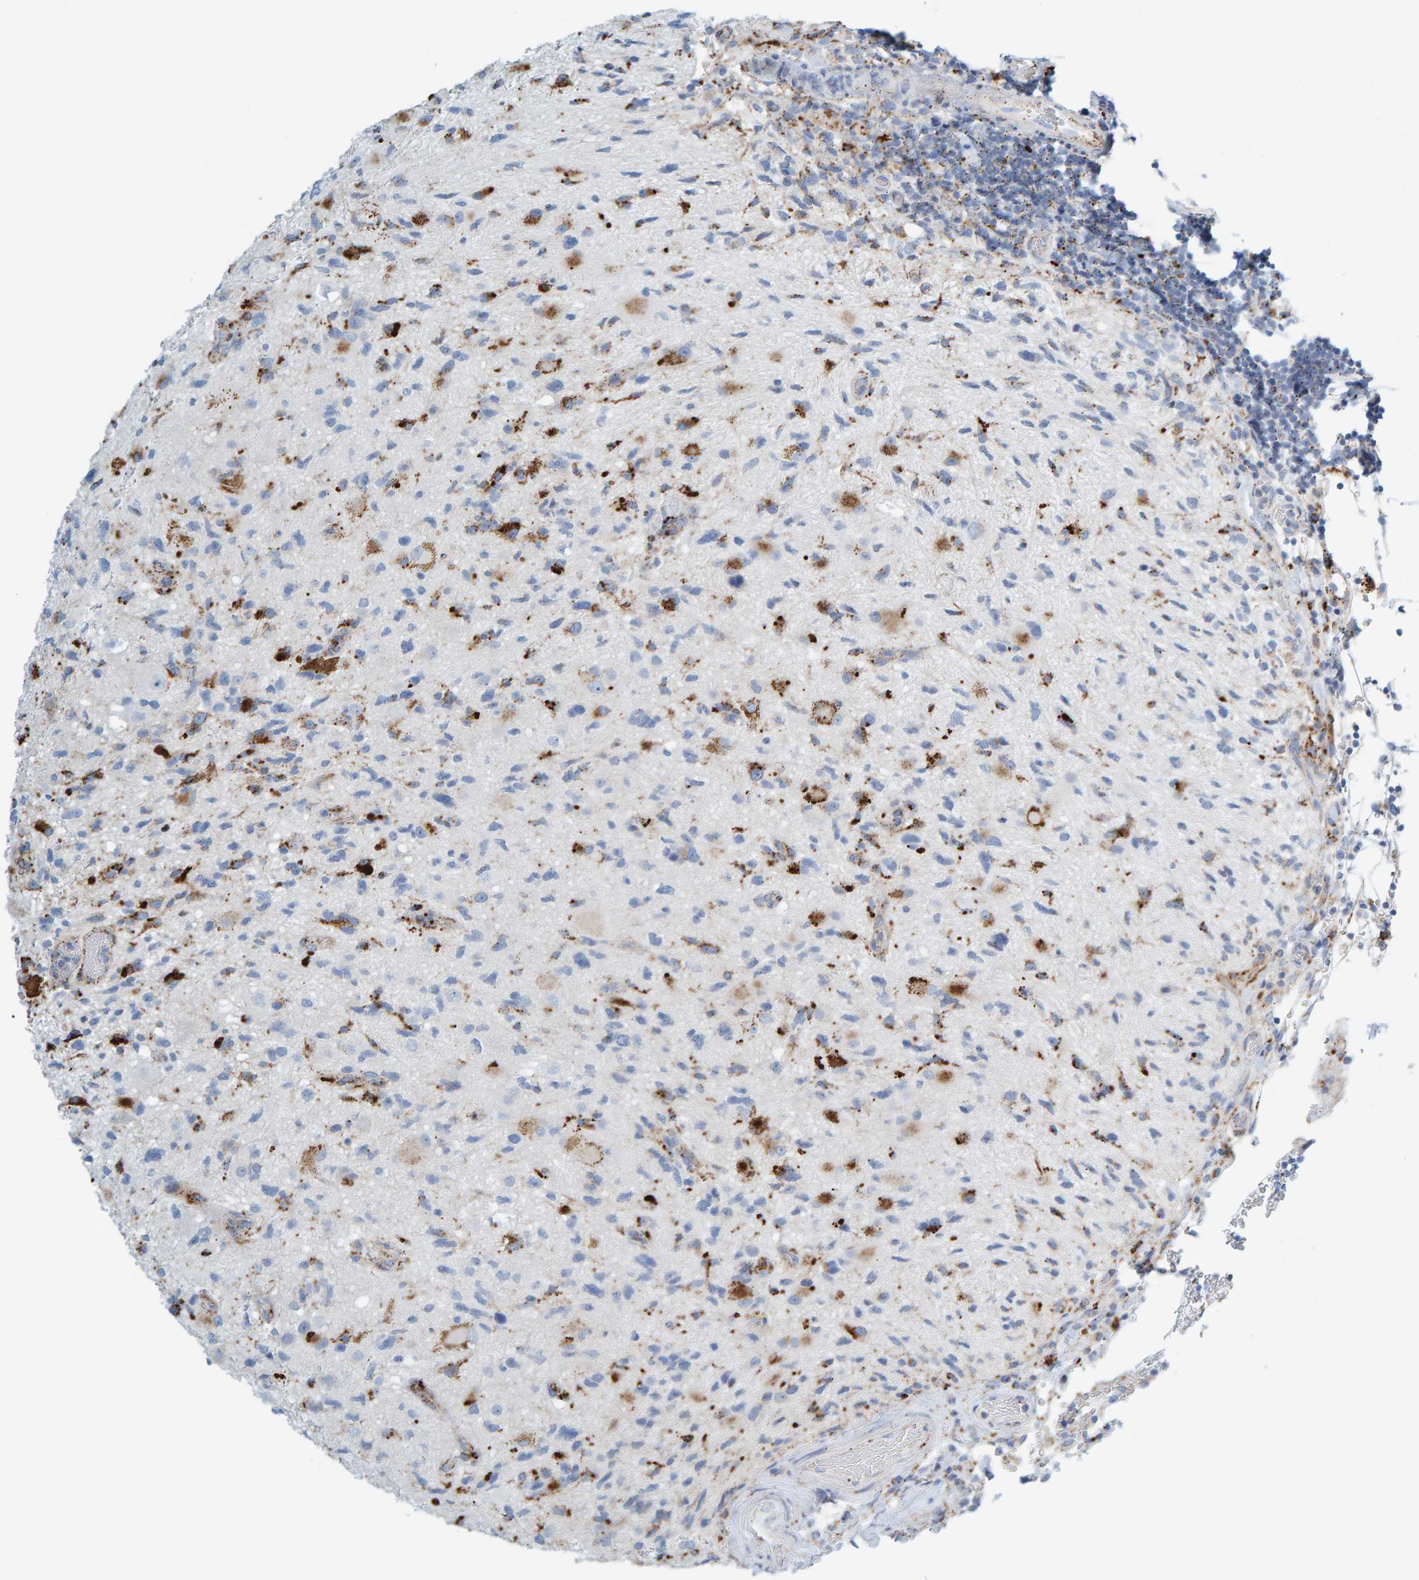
{"staining": {"intensity": "strong", "quantity": "<25%", "location": "cytoplasmic/membranous"}, "tissue": "glioma", "cell_type": "Tumor cells", "image_type": "cancer", "snomed": [{"axis": "morphology", "description": "Glioma, malignant, High grade"}, {"axis": "topography", "description": "Brain"}], "caption": "DAB immunohistochemical staining of malignant glioma (high-grade) exhibits strong cytoplasmic/membranous protein staining in about <25% of tumor cells. Immunohistochemistry (ihc) stains the protein of interest in brown and the nuclei are stained blue.", "gene": "BIN3", "patient": {"sex": "male", "age": 33}}